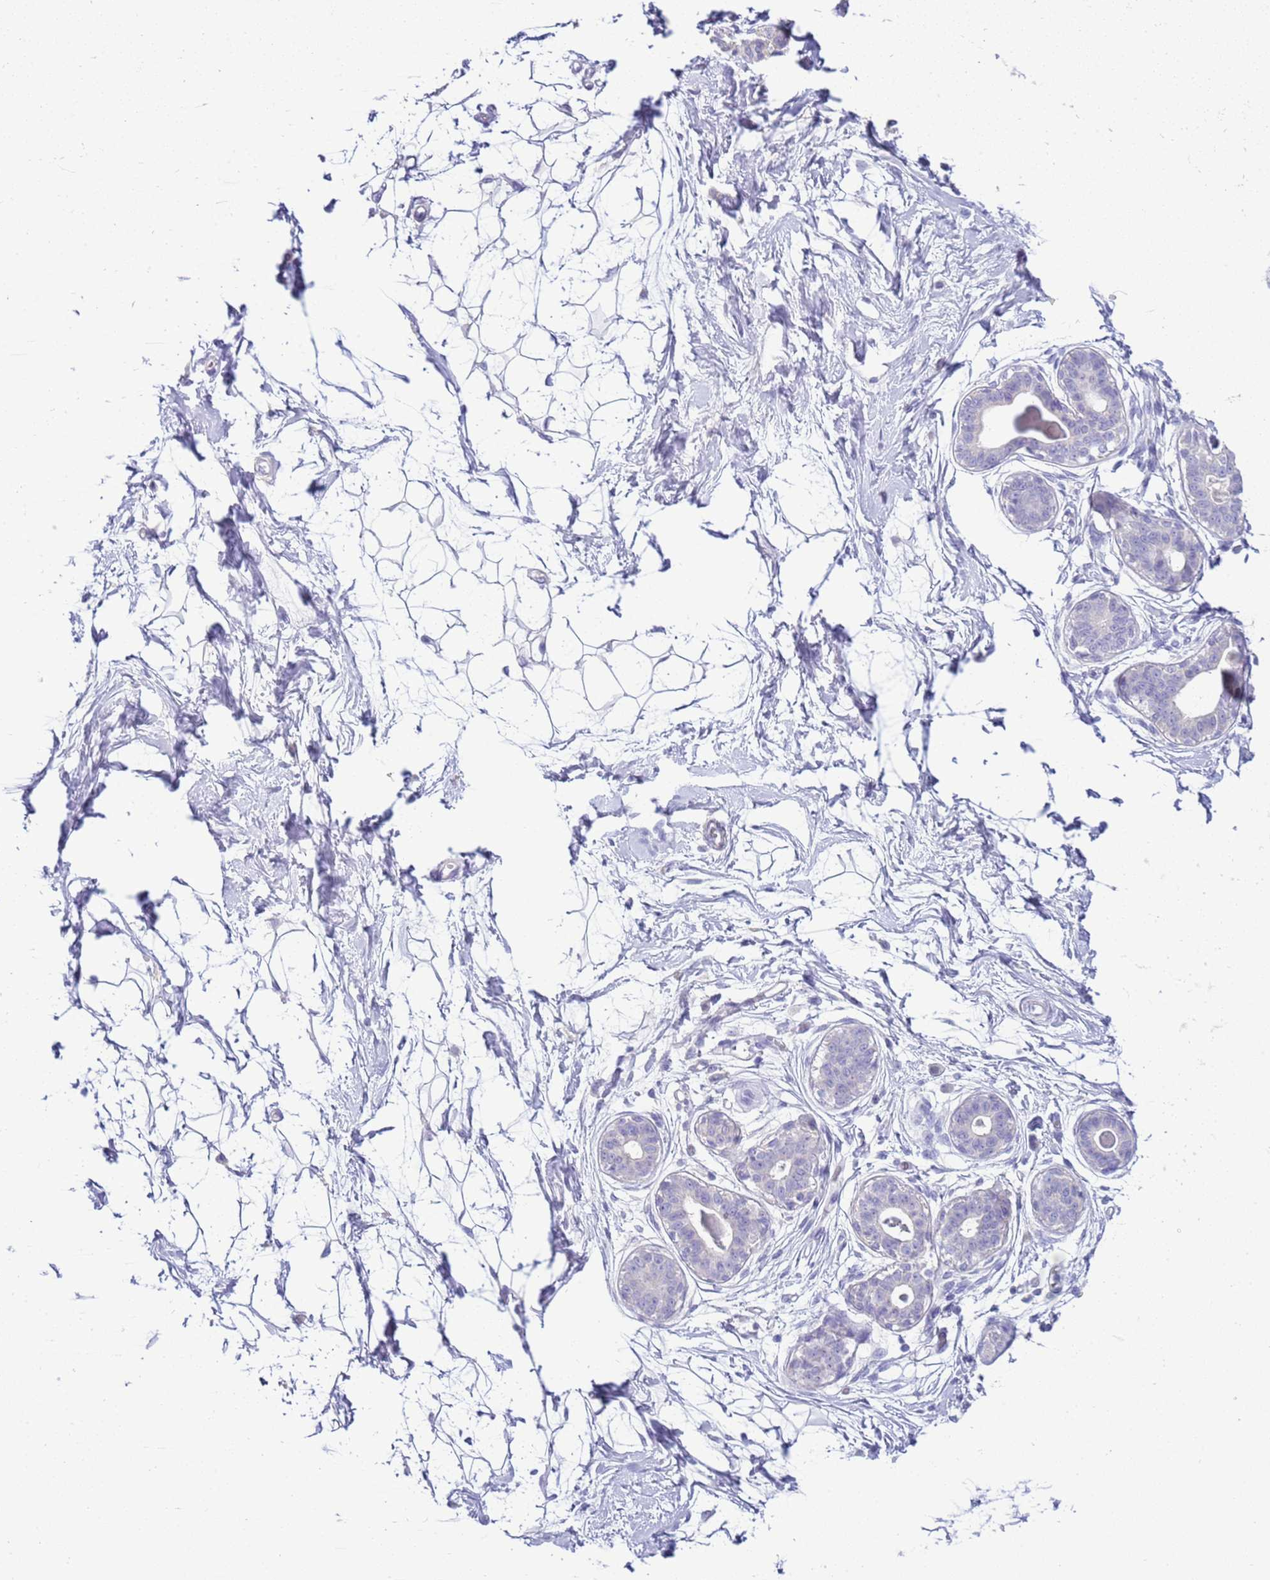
{"staining": {"intensity": "negative", "quantity": "none", "location": "none"}, "tissue": "breast", "cell_type": "Adipocytes", "image_type": "normal", "snomed": [{"axis": "morphology", "description": "Normal tissue, NOS"}, {"axis": "topography", "description": "Breast"}], "caption": "Immunohistochemistry histopathology image of normal breast: human breast stained with DAB (3,3'-diaminobenzidine) displays no significant protein expression in adipocytes.", "gene": "IL2RG", "patient": {"sex": "female", "age": 45}}